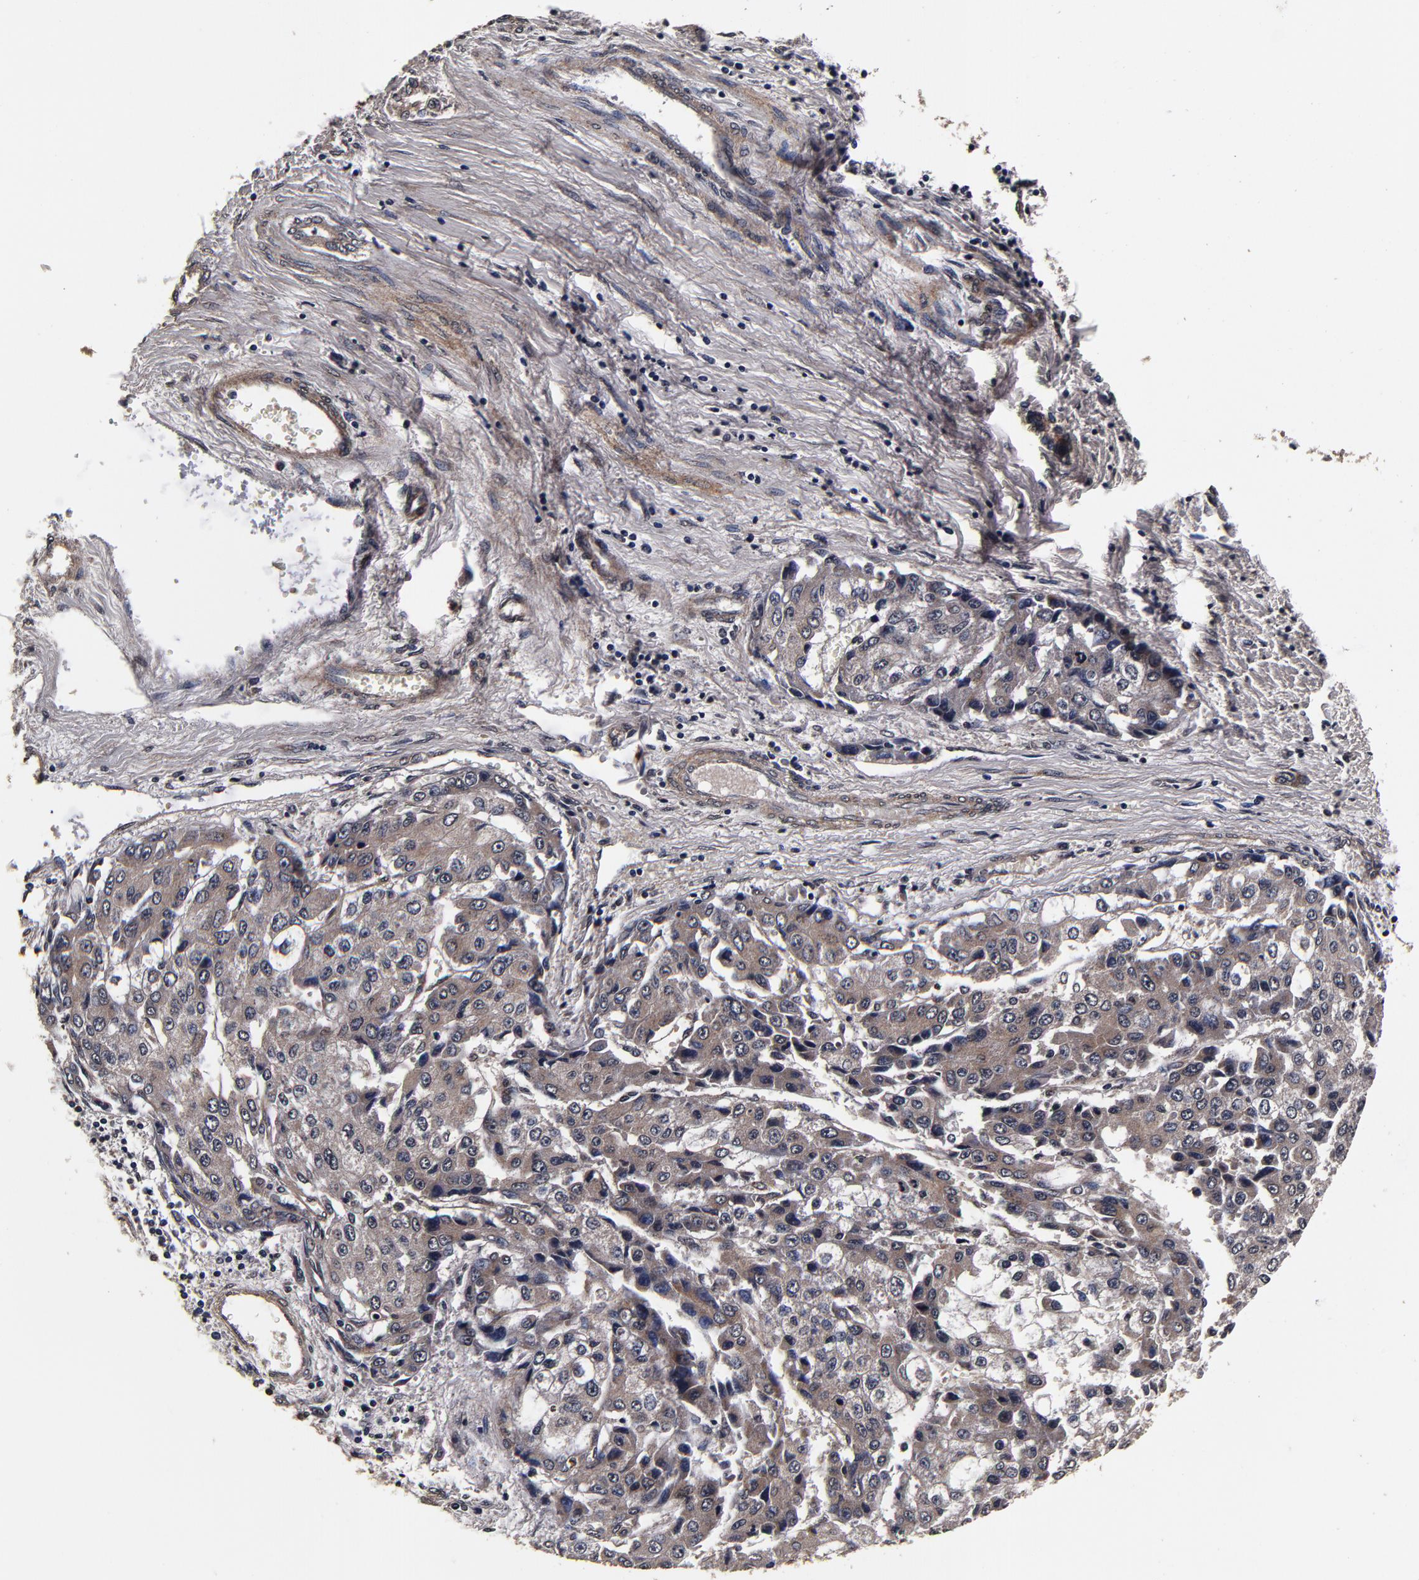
{"staining": {"intensity": "moderate", "quantity": ">75%", "location": "cytoplasmic/membranous"}, "tissue": "liver cancer", "cell_type": "Tumor cells", "image_type": "cancer", "snomed": [{"axis": "morphology", "description": "Carcinoma, Hepatocellular, NOS"}, {"axis": "topography", "description": "Liver"}], "caption": "This micrograph exhibits liver cancer (hepatocellular carcinoma) stained with IHC to label a protein in brown. The cytoplasmic/membranous of tumor cells show moderate positivity for the protein. Nuclei are counter-stained blue.", "gene": "MMP15", "patient": {"sex": "female", "age": 66}}